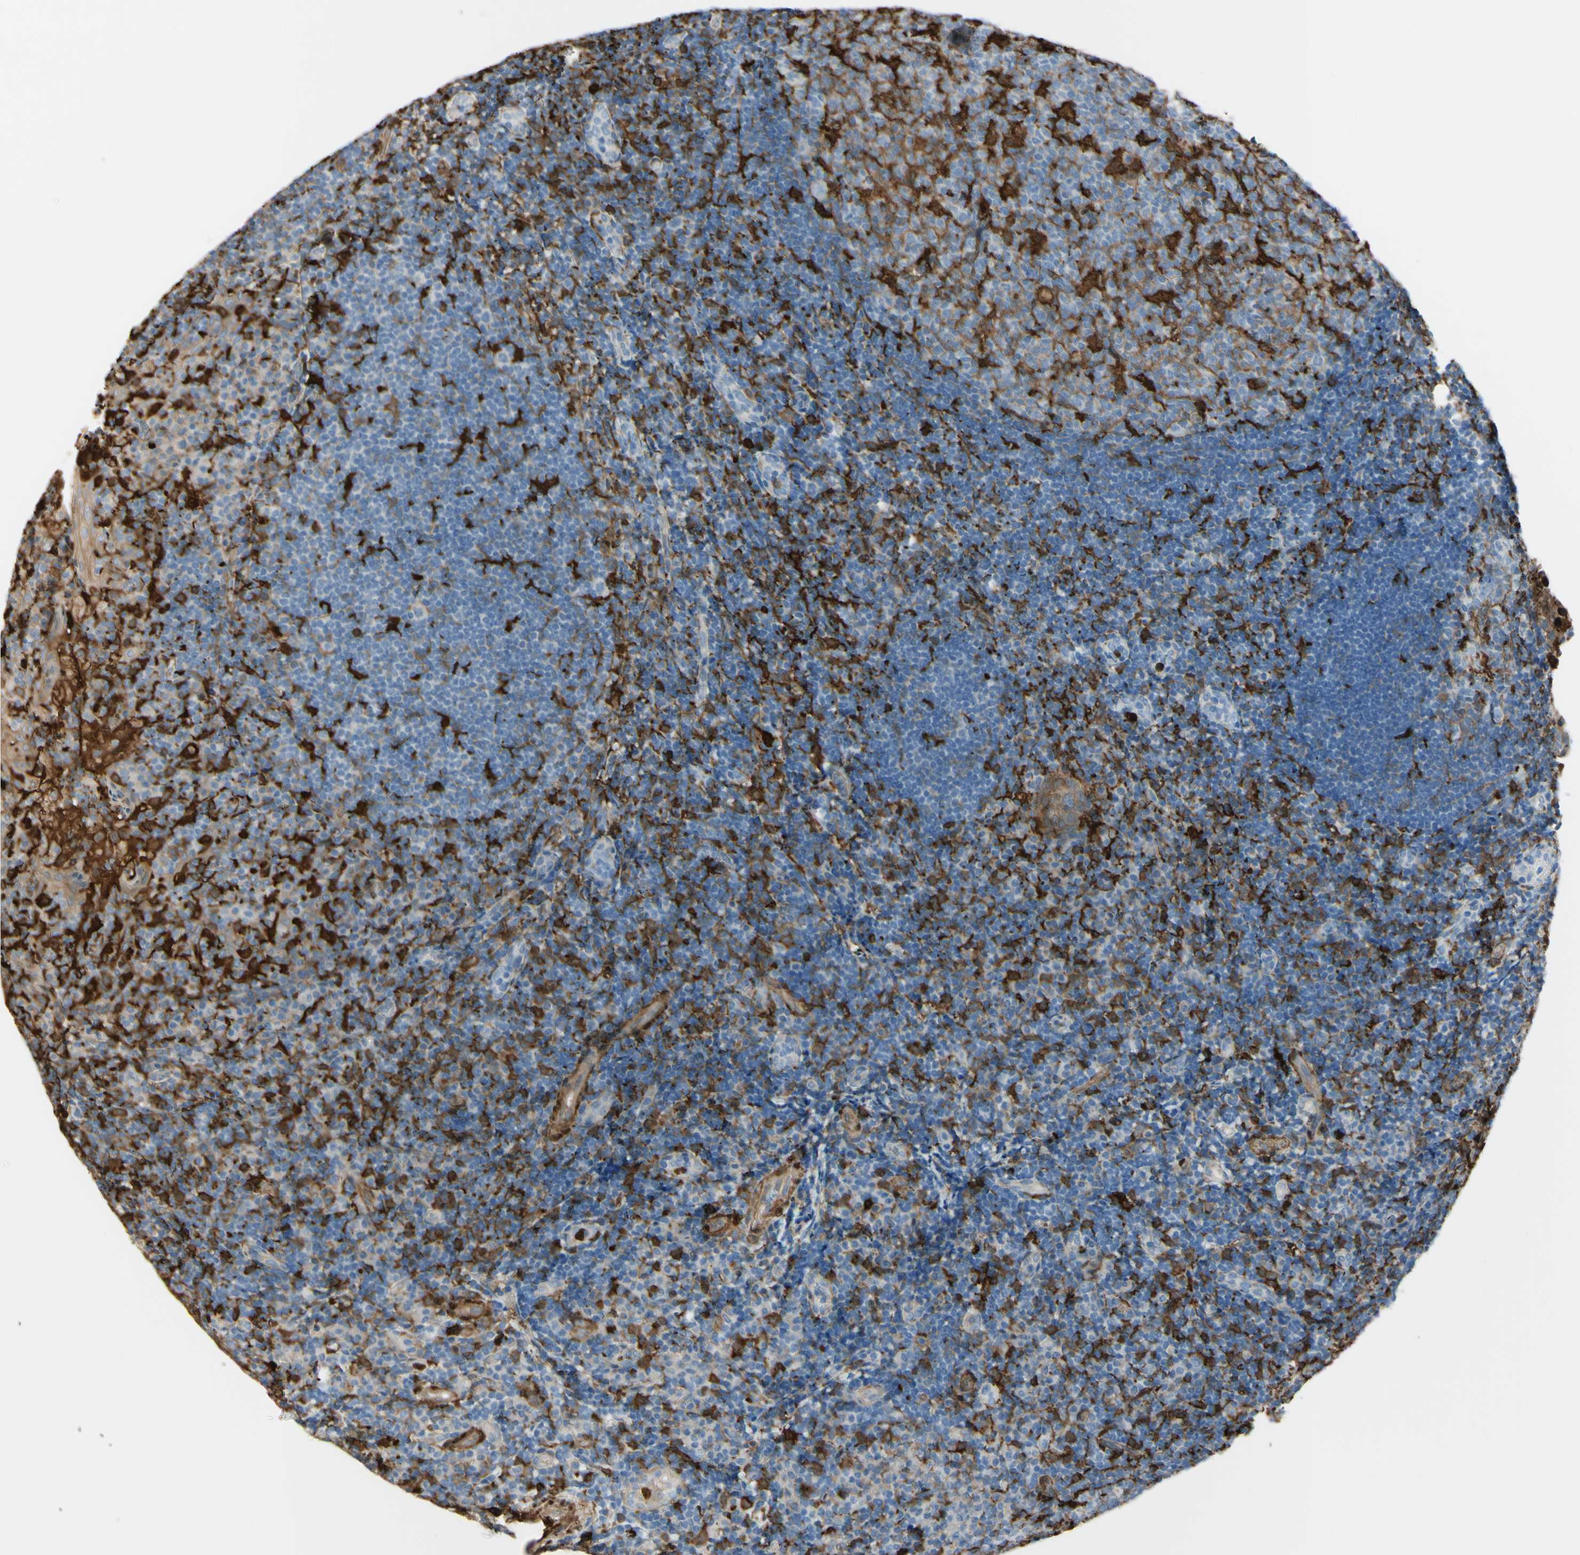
{"staining": {"intensity": "strong", "quantity": "<25%", "location": "cytoplasmic/membranous"}, "tissue": "tonsil", "cell_type": "Germinal center cells", "image_type": "normal", "snomed": [{"axis": "morphology", "description": "Normal tissue, NOS"}, {"axis": "topography", "description": "Tonsil"}], "caption": "A histopathology image showing strong cytoplasmic/membranous expression in approximately <25% of germinal center cells in benign tonsil, as visualized by brown immunohistochemical staining.", "gene": "GSN", "patient": {"sex": "female", "age": 40}}